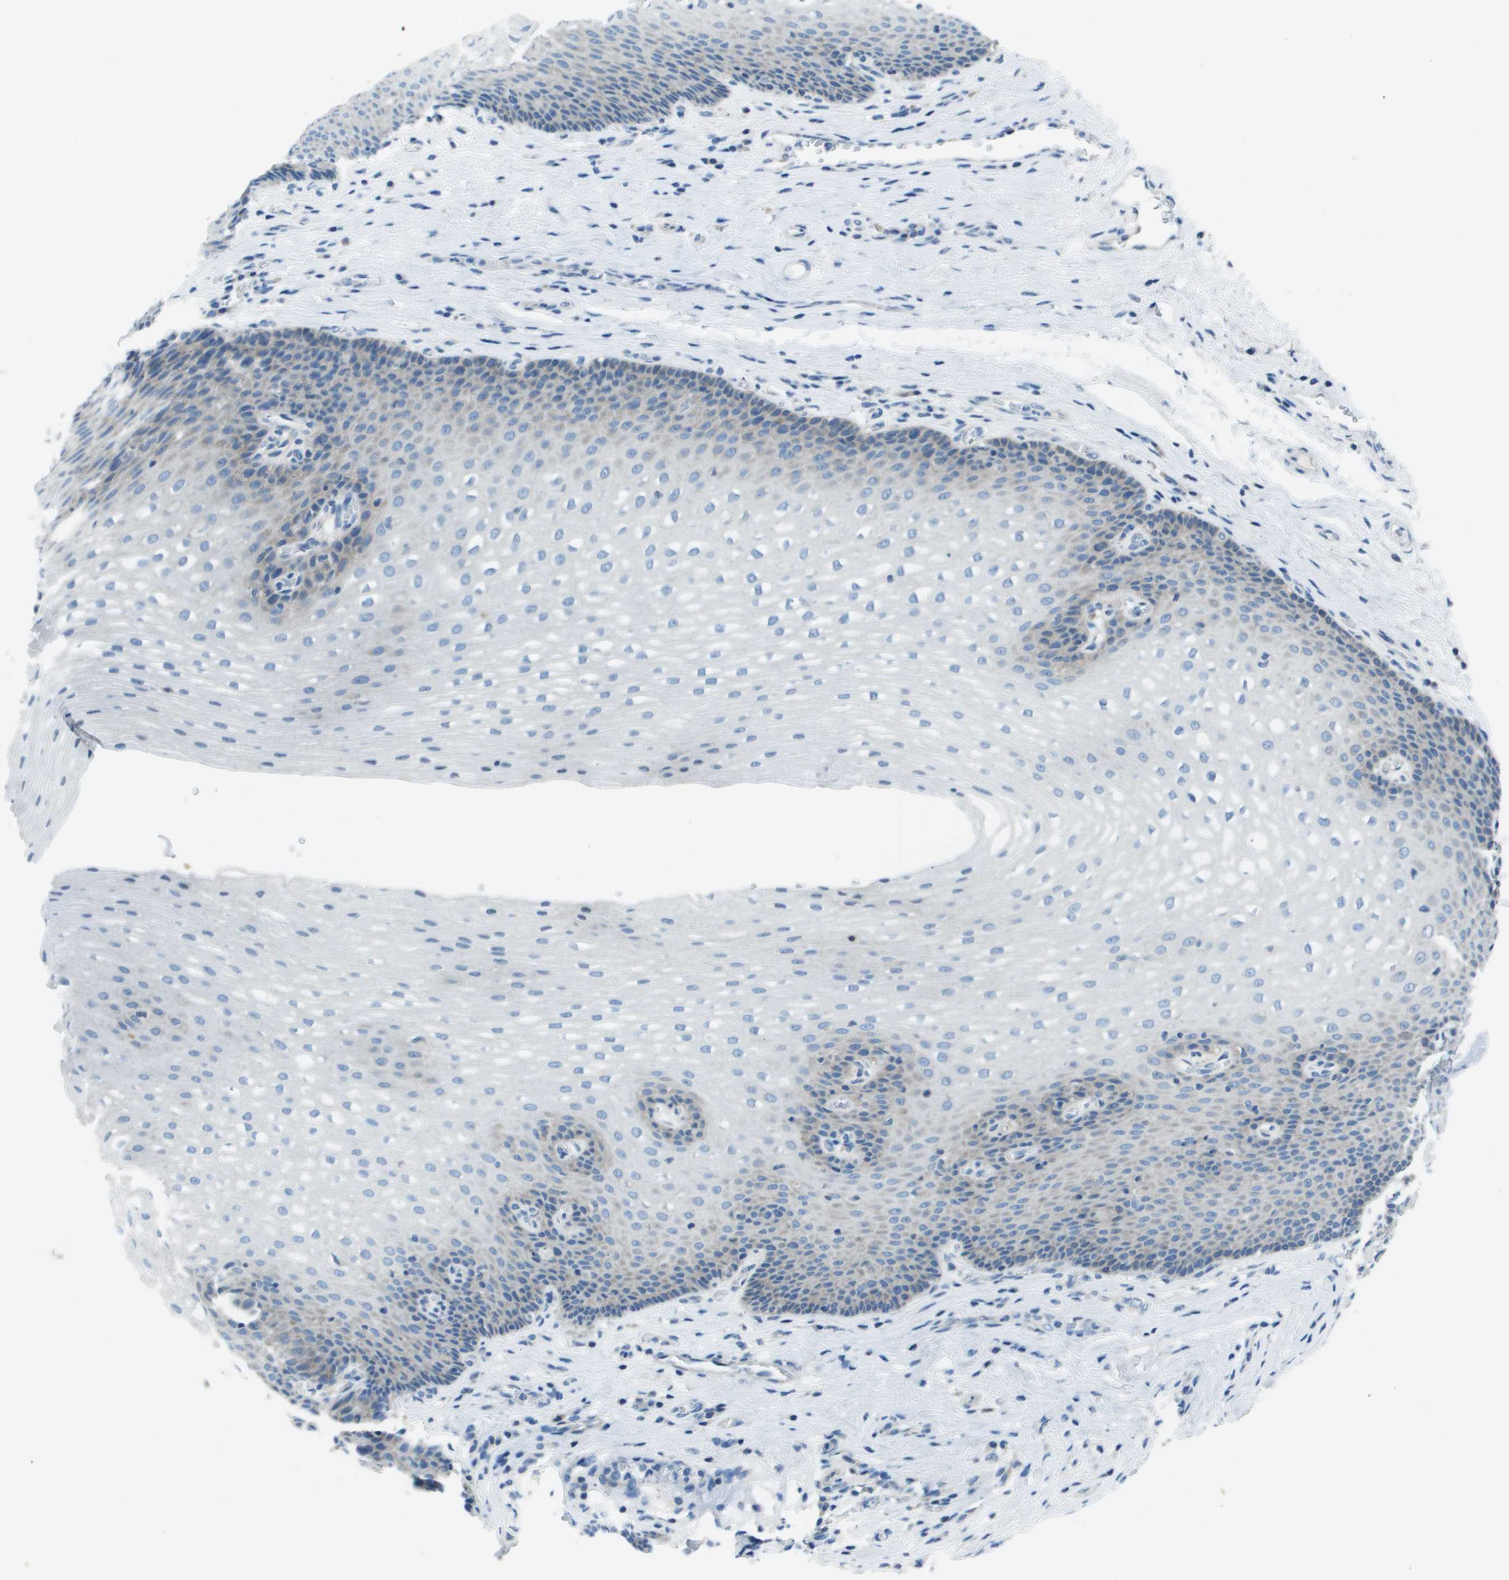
{"staining": {"intensity": "weak", "quantity": "<25%", "location": "cytoplasmic/membranous"}, "tissue": "esophagus", "cell_type": "Squamous epithelial cells", "image_type": "normal", "snomed": [{"axis": "morphology", "description": "Normal tissue, NOS"}, {"axis": "topography", "description": "Esophagus"}], "caption": "A high-resolution histopathology image shows IHC staining of benign esophagus, which exhibits no significant positivity in squamous epithelial cells.", "gene": "STIP1", "patient": {"sex": "male", "age": 48}}